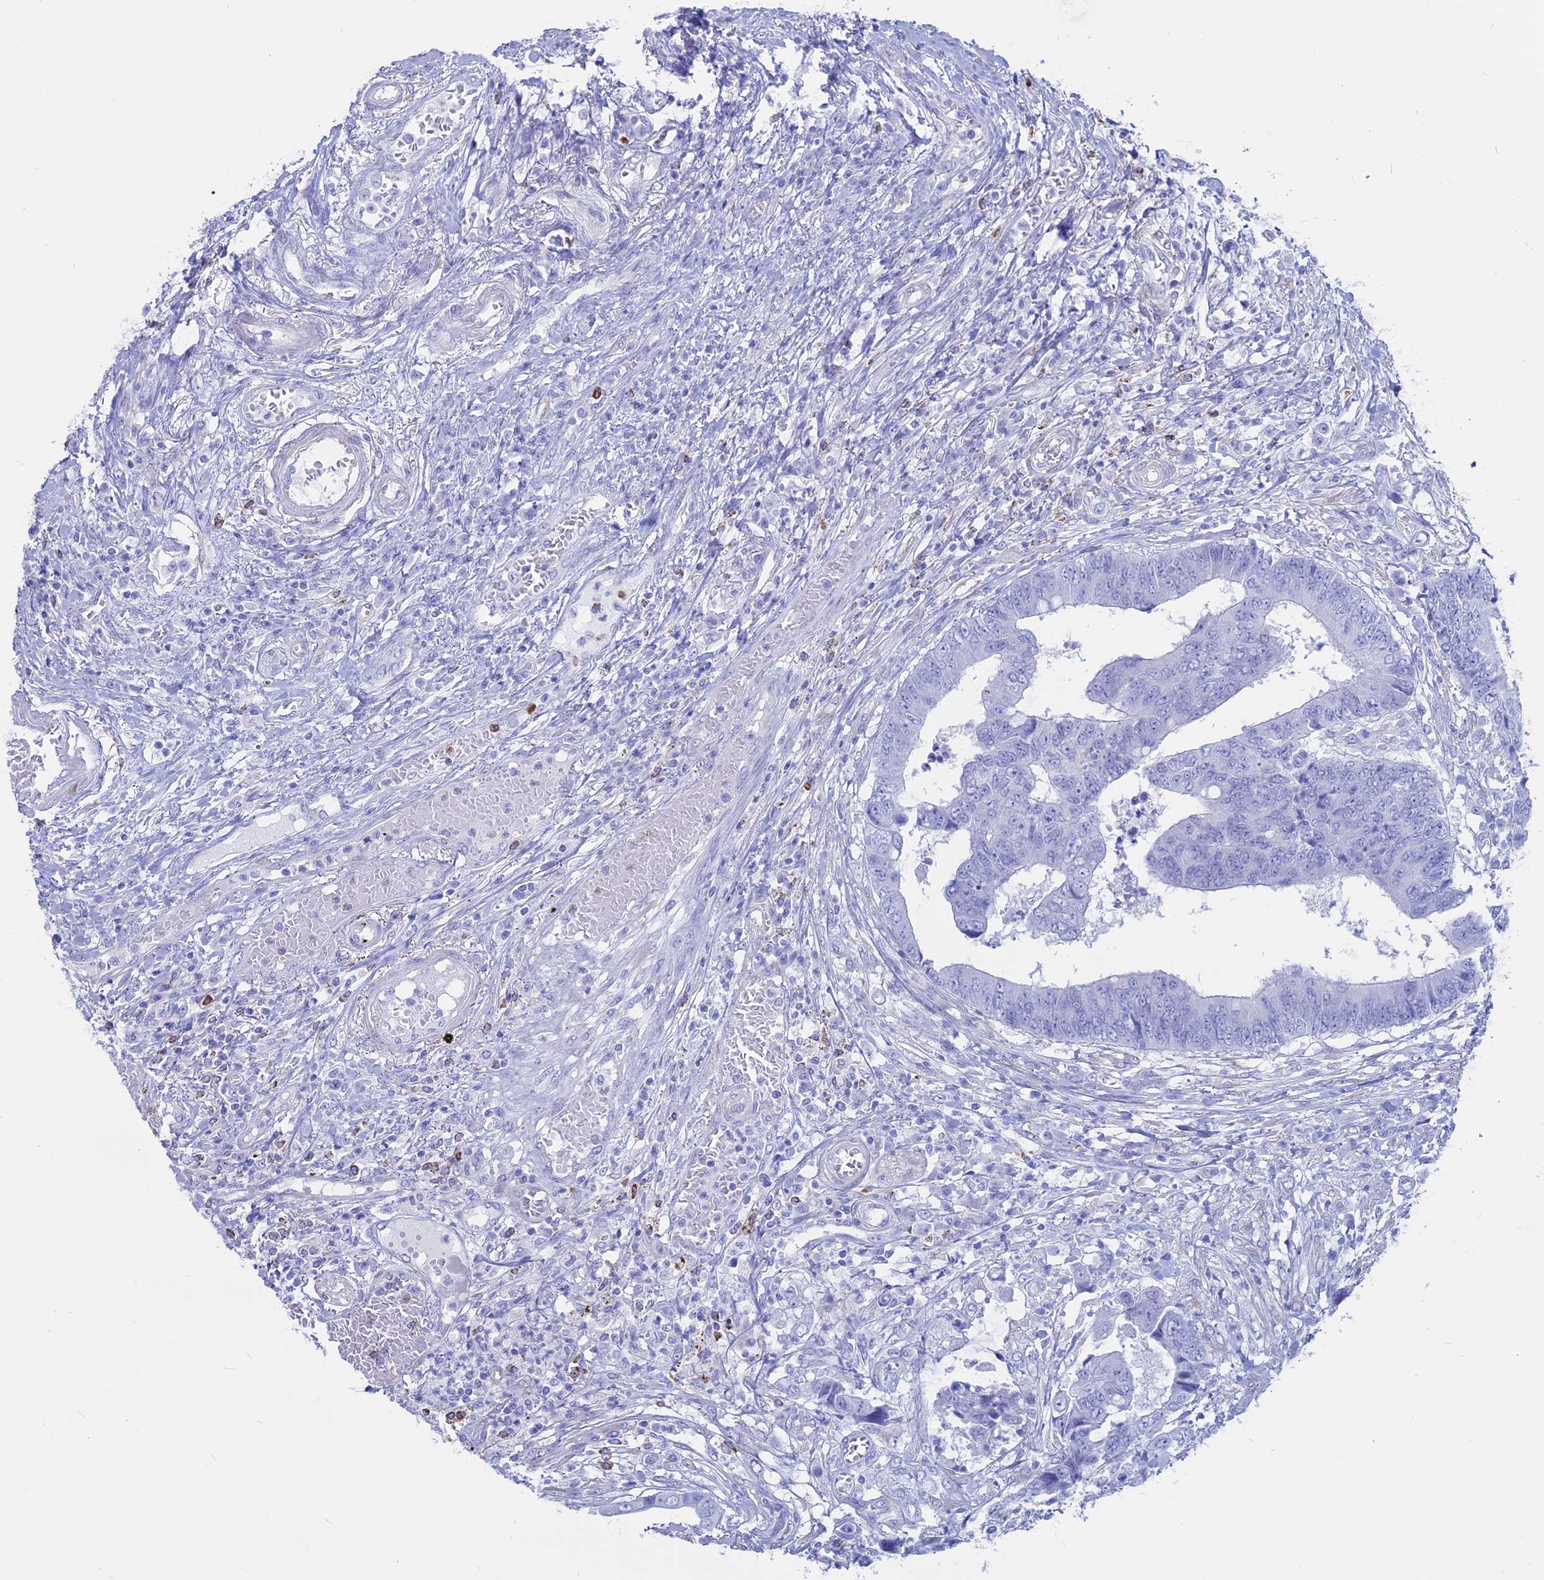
{"staining": {"intensity": "negative", "quantity": "none", "location": "none"}, "tissue": "colorectal cancer", "cell_type": "Tumor cells", "image_type": "cancer", "snomed": [{"axis": "morphology", "description": "Adenocarcinoma, NOS"}, {"axis": "topography", "description": "Rectum"}], "caption": "Tumor cells are negative for protein expression in human colorectal cancer (adenocarcinoma).", "gene": "OR2AE1", "patient": {"sex": "male", "age": 84}}